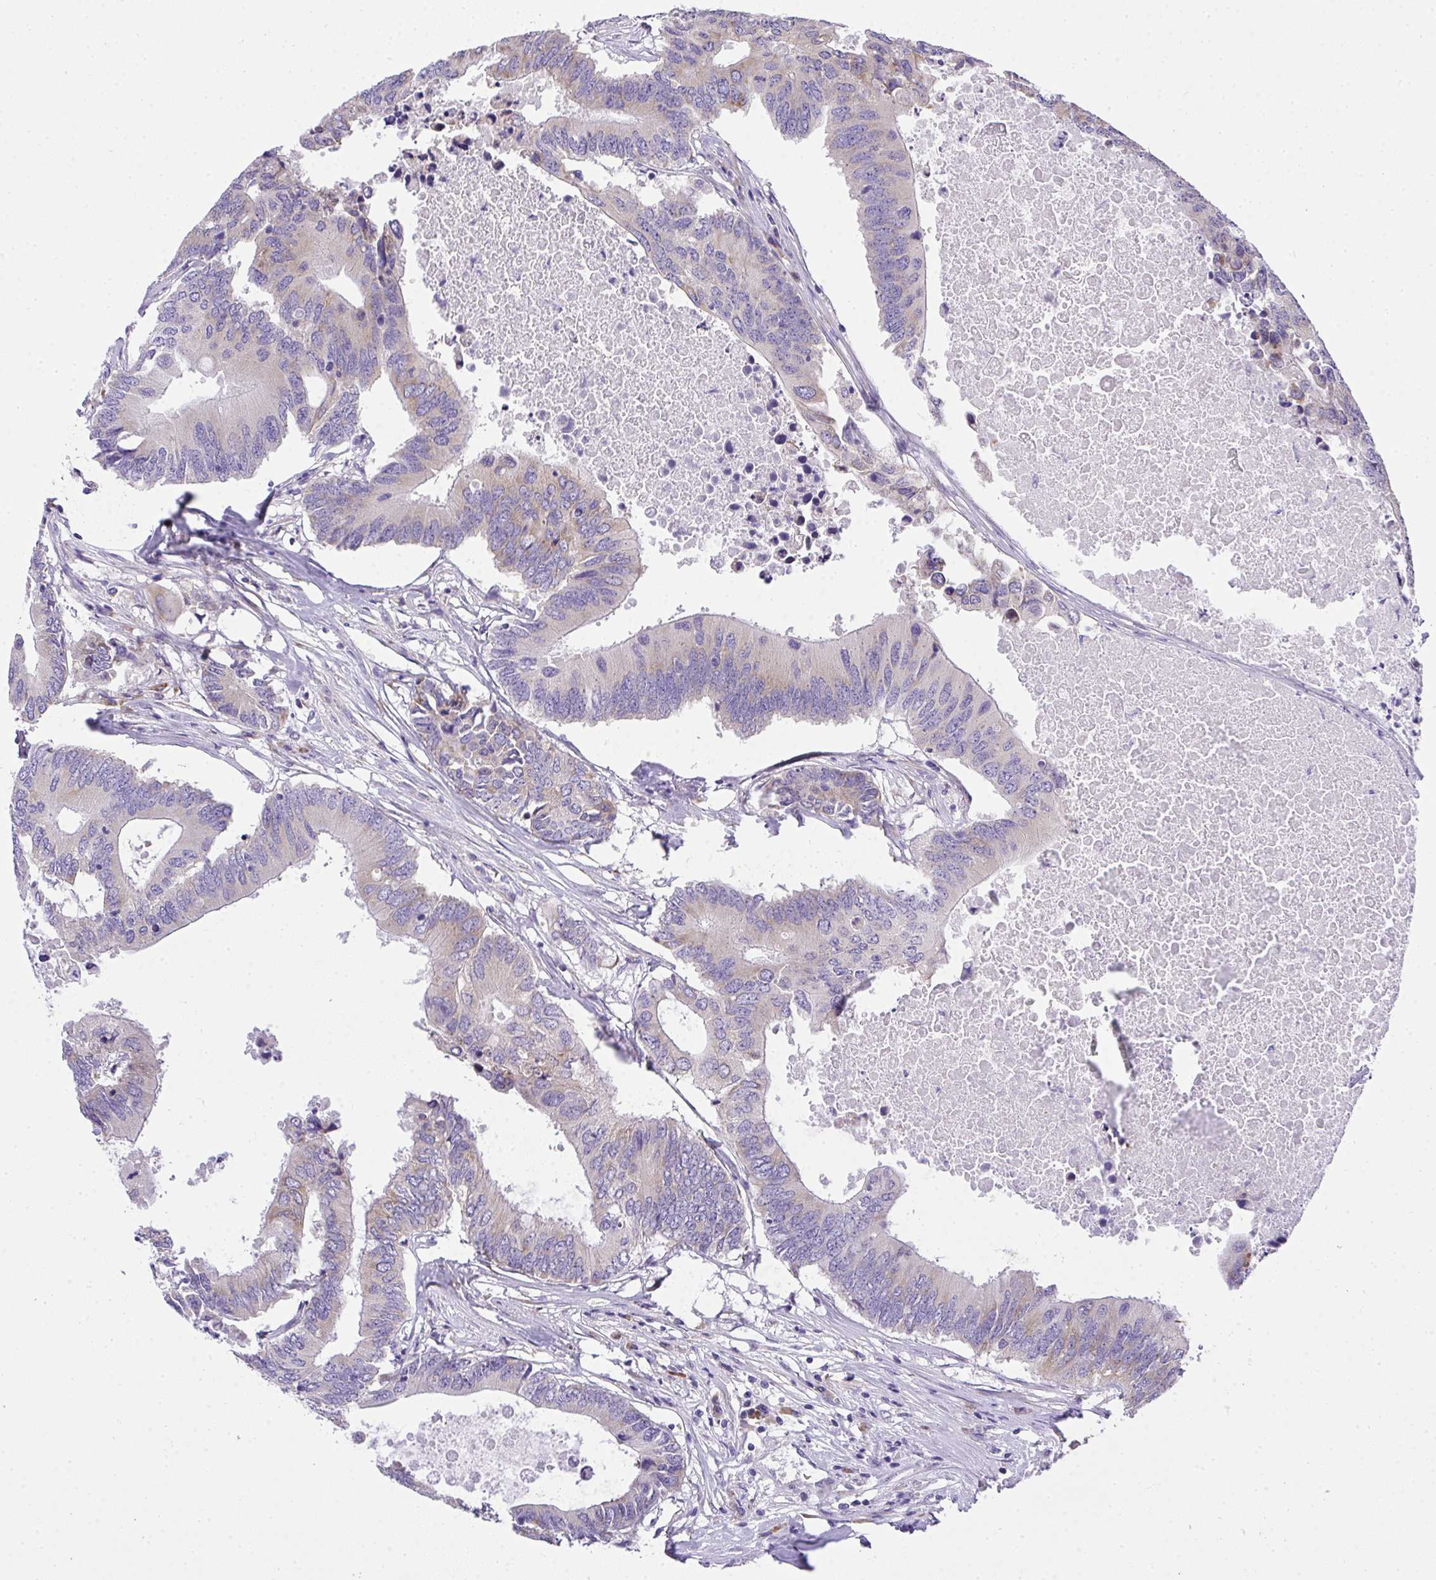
{"staining": {"intensity": "weak", "quantity": "<25%", "location": "cytoplasmic/membranous"}, "tissue": "colorectal cancer", "cell_type": "Tumor cells", "image_type": "cancer", "snomed": [{"axis": "morphology", "description": "Adenocarcinoma, NOS"}, {"axis": "topography", "description": "Colon"}], "caption": "Tumor cells show no significant protein expression in adenocarcinoma (colorectal).", "gene": "ADRA2C", "patient": {"sex": "male", "age": 71}}